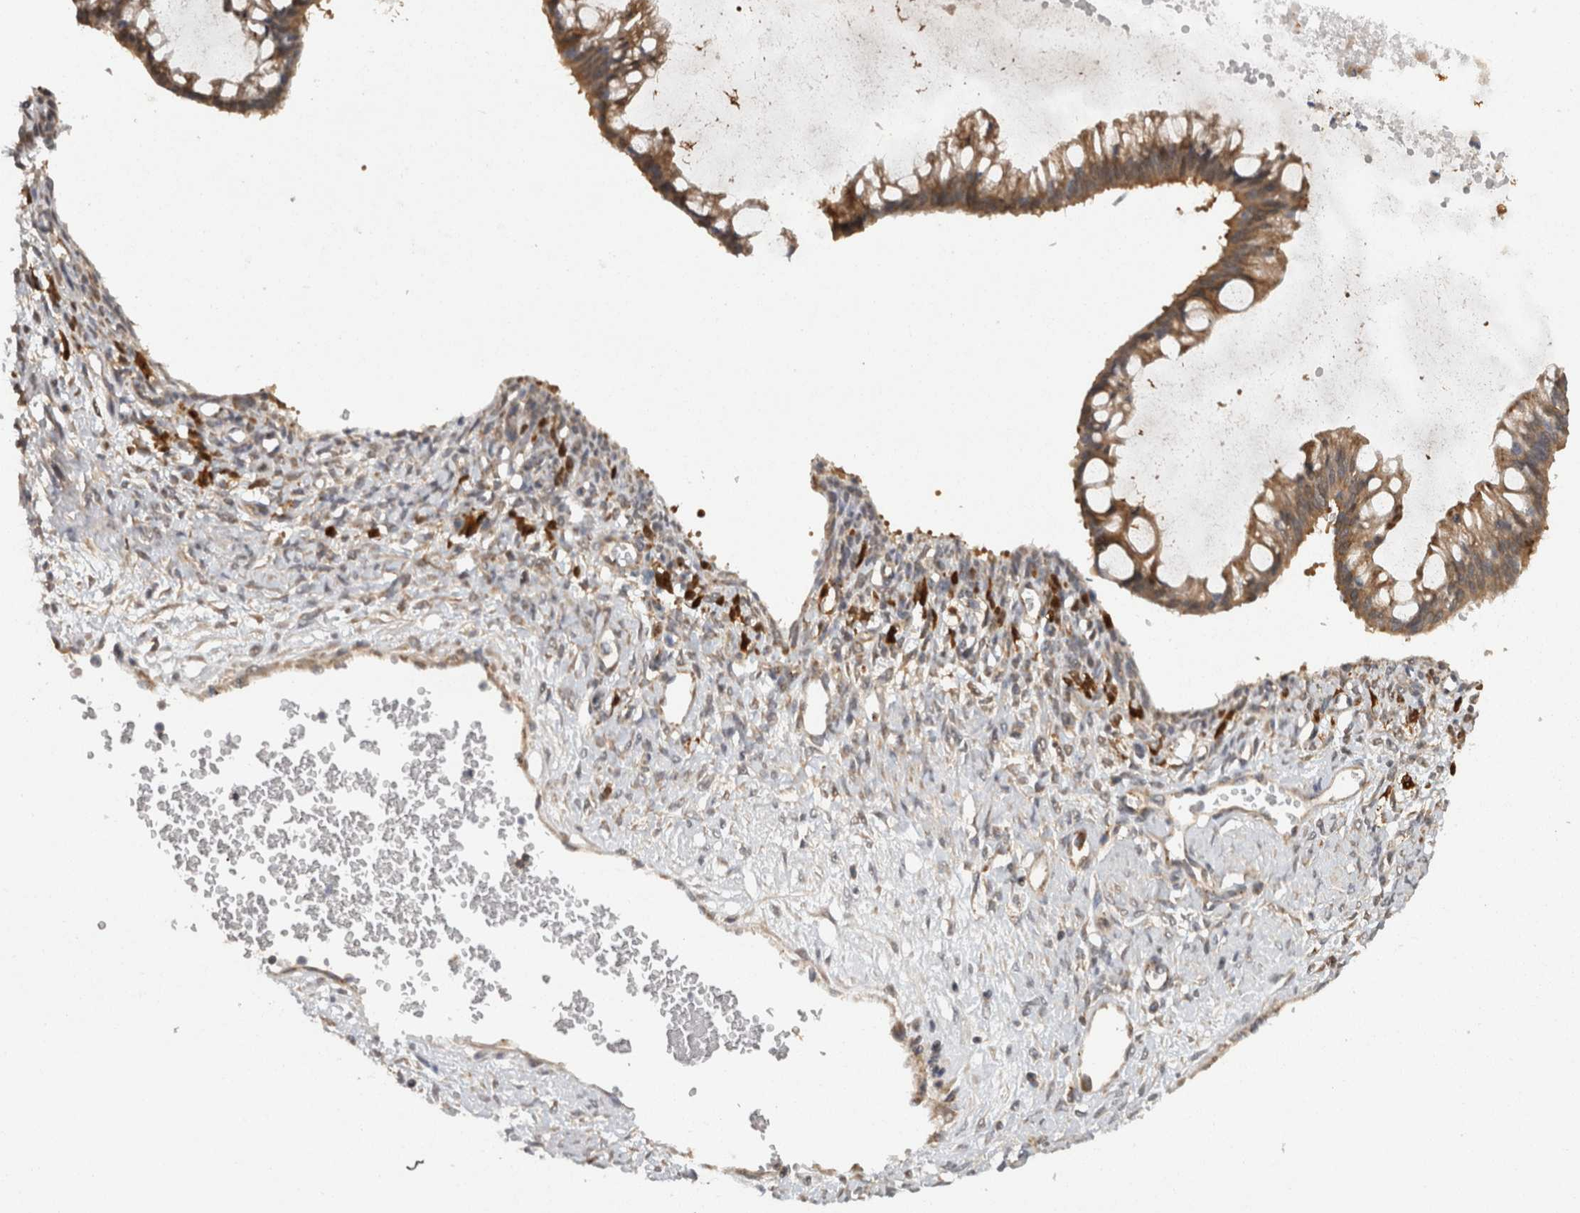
{"staining": {"intensity": "weak", "quantity": ">75%", "location": "cytoplasmic/membranous"}, "tissue": "ovarian cancer", "cell_type": "Tumor cells", "image_type": "cancer", "snomed": [{"axis": "morphology", "description": "Cystadenocarcinoma, mucinous, NOS"}, {"axis": "topography", "description": "Ovary"}], "caption": "Protein expression analysis of ovarian cancer (mucinous cystadenocarcinoma) shows weak cytoplasmic/membranous expression in approximately >75% of tumor cells.", "gene": "ACAT2", "patient": {"sex": "female", "age": 73}}